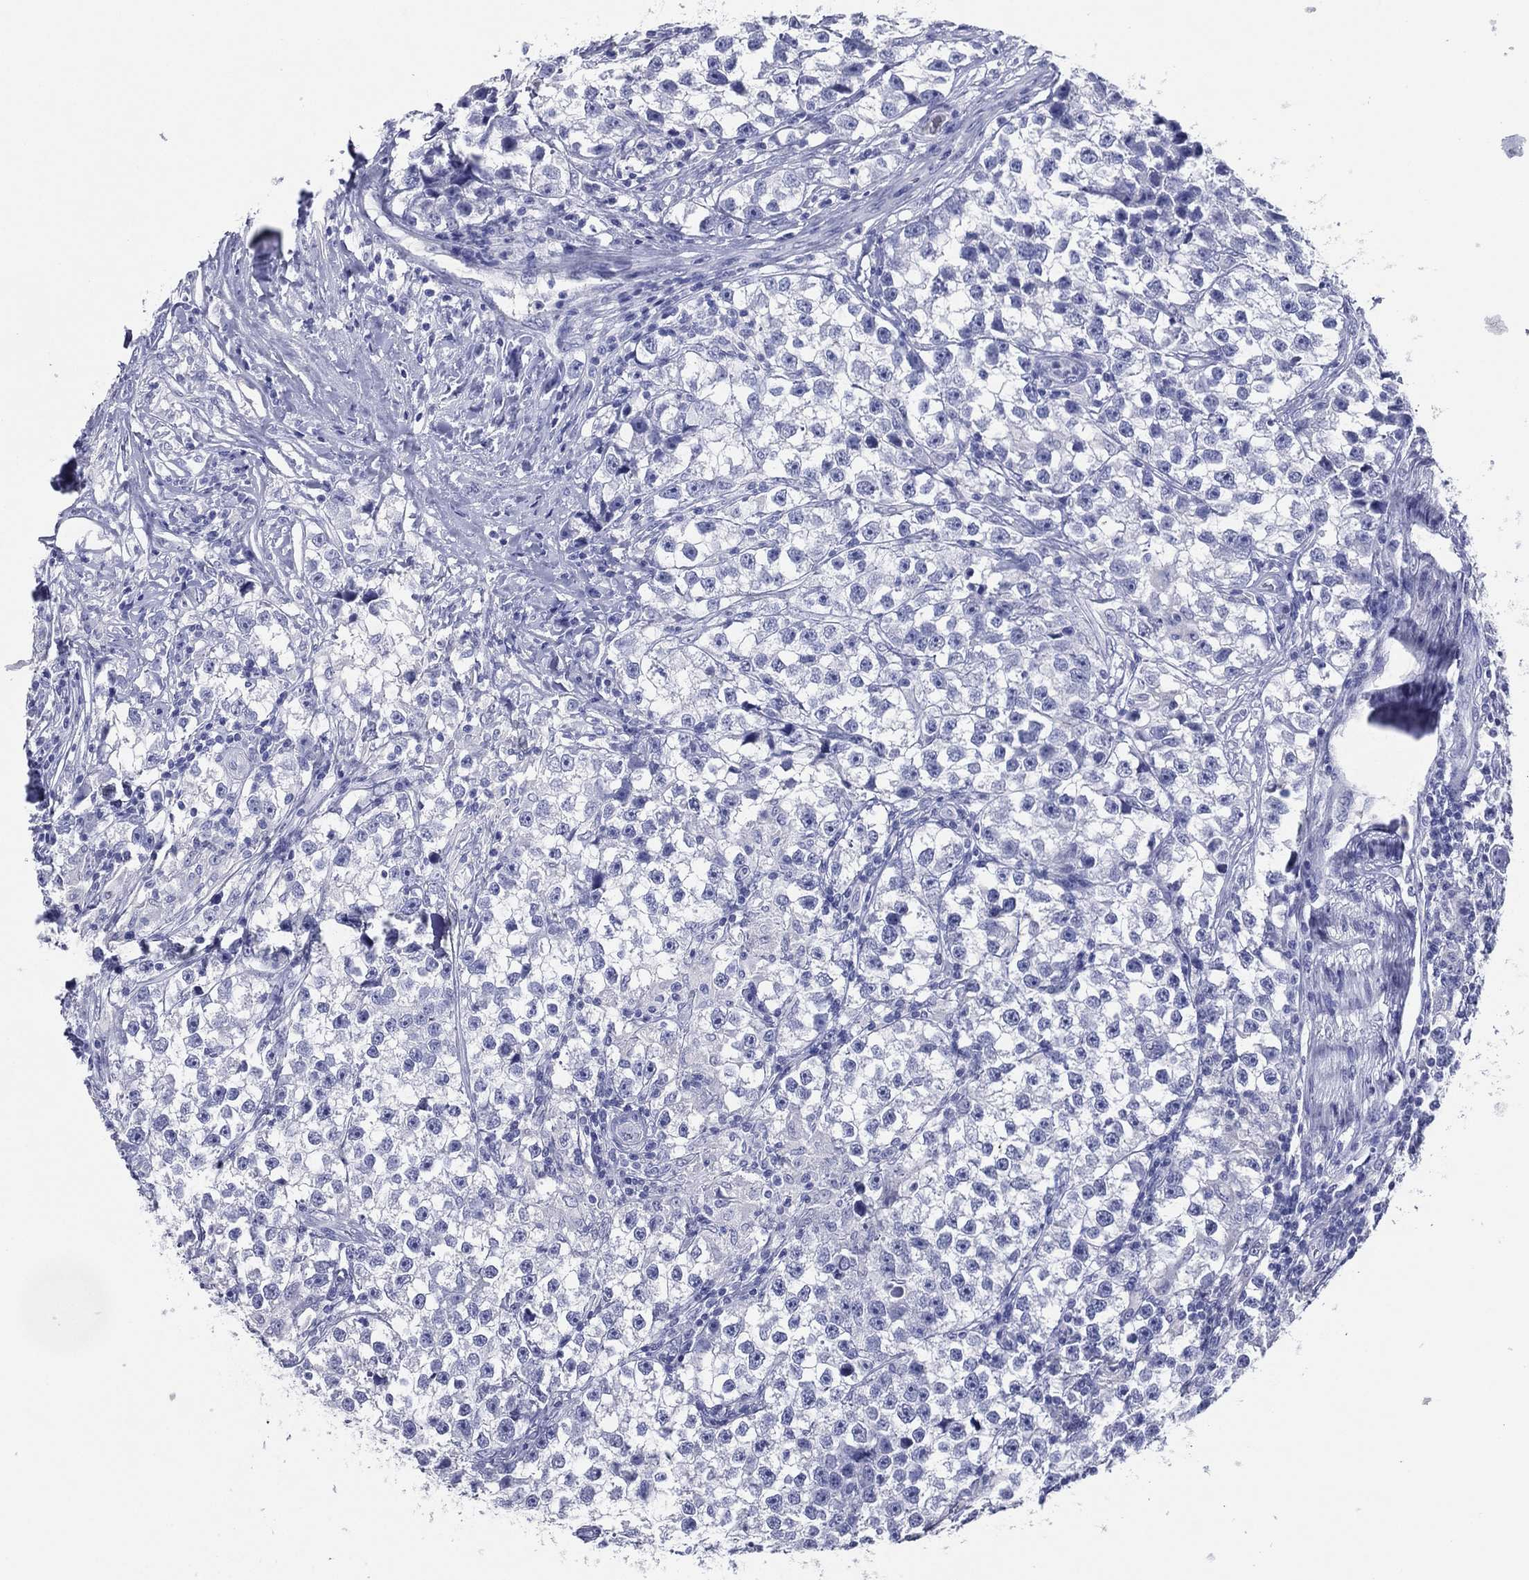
{"staining": {"intensity": "negative", "quantity": "none", "location": "none"}, "tissue": "testis cancer", "cell_type": "Tumor cells", "image_type": "cancer", "snomed": [{"axis": "morphology", "description": "Seminoma, NOS"}, {"axis": "topography", "description": "Testis"}], "caption": "This is an immunohistochemistry (IHC) histopathology image of testis cancer. There is no staining in tumor cells.", "gene": "TFAP2A", "patient": {"sex": "male", "age": 46}}